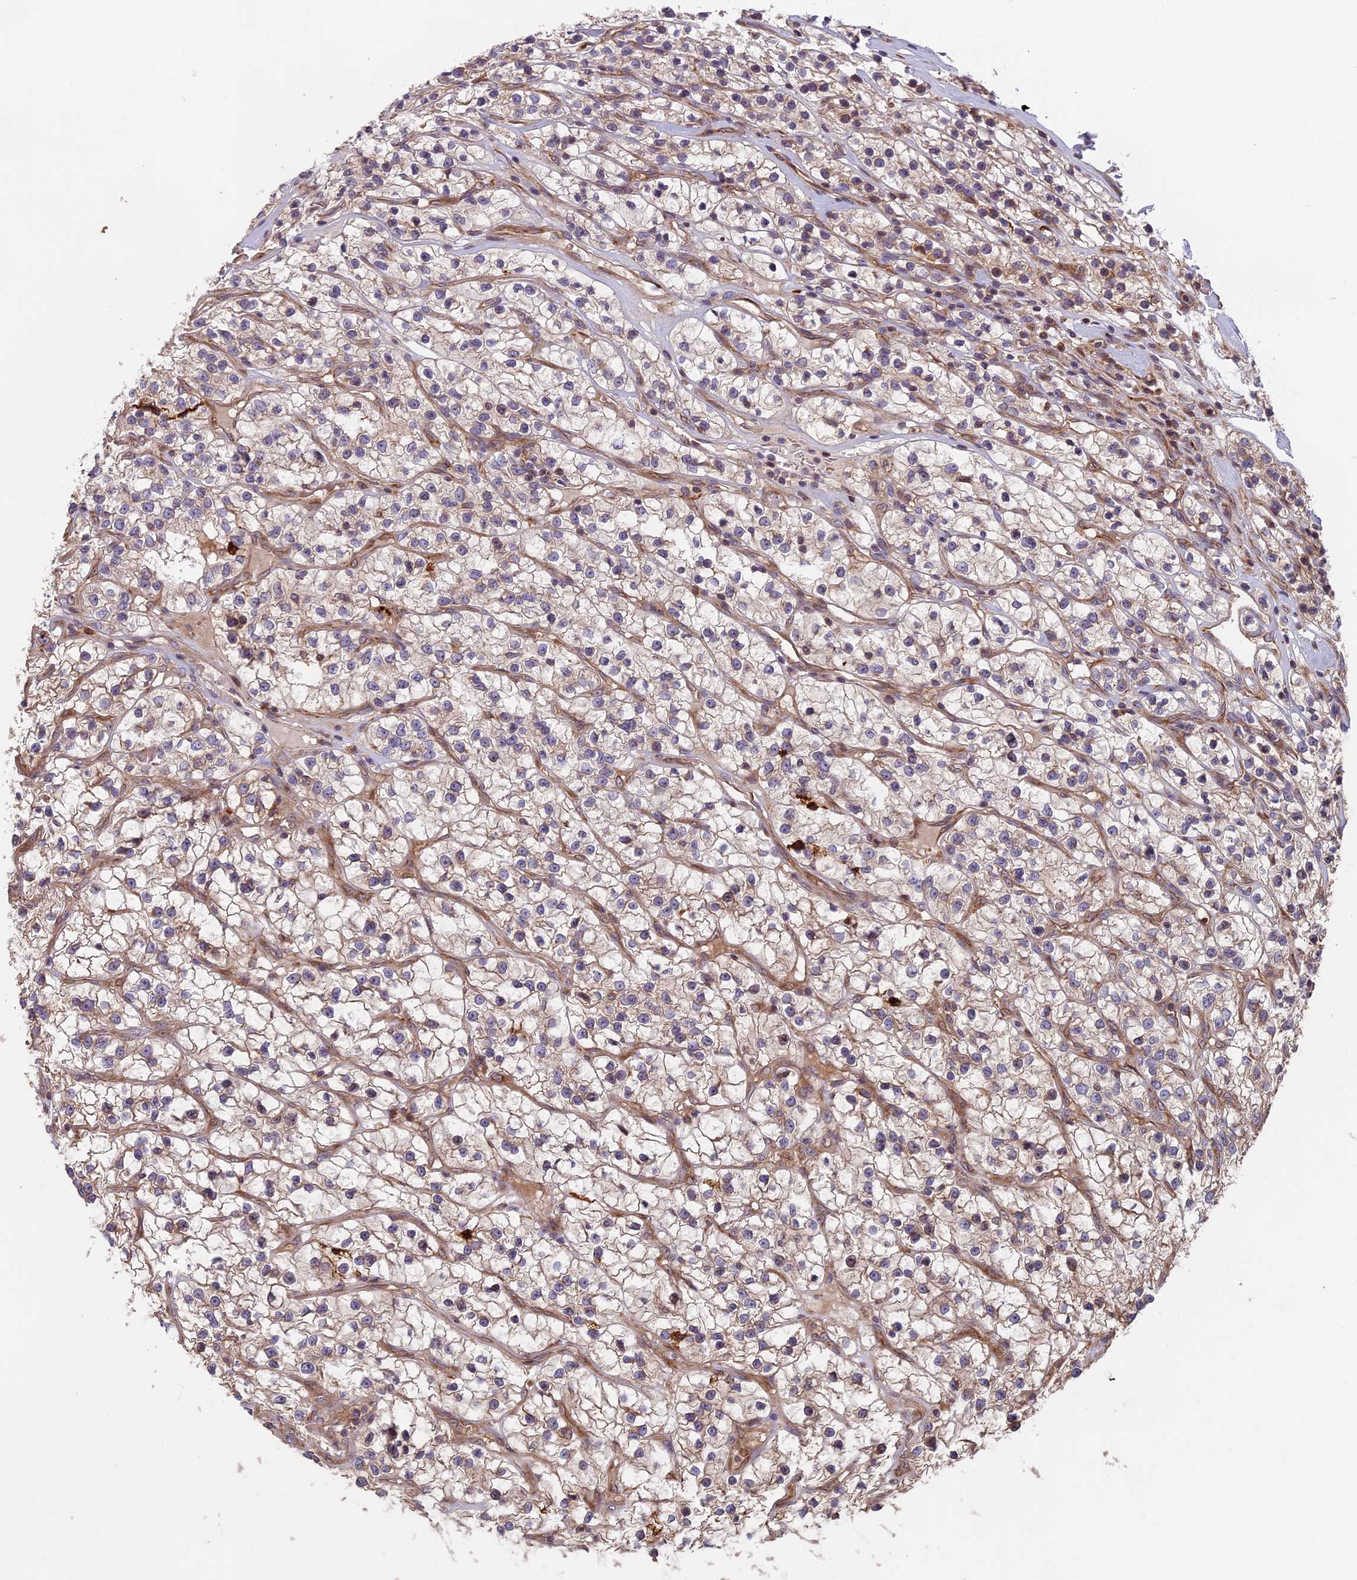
{"staining": {"intensity": "weak", "quantity": "25%-75%", "location": "cytoplasmic/membranous"}, "tissue": "renal cancer", "cell_type": "Tumor cells", "image_type": "cancer", "snomed": [{"axis": "morphology", "description": "Adenocarcinoma, NOS"}, {"axis": "topography", "description": "Kidney"}], "caption": "IHC (DAB (3,3'-diaminobenzidine)) staining of renal cancer demonstrates weak cytoplasmic/membranous protein expression in approximately 25%-75% of tumor cells.", "gene": "EDAR", "patient": {"sex": "female", "age": 57}}